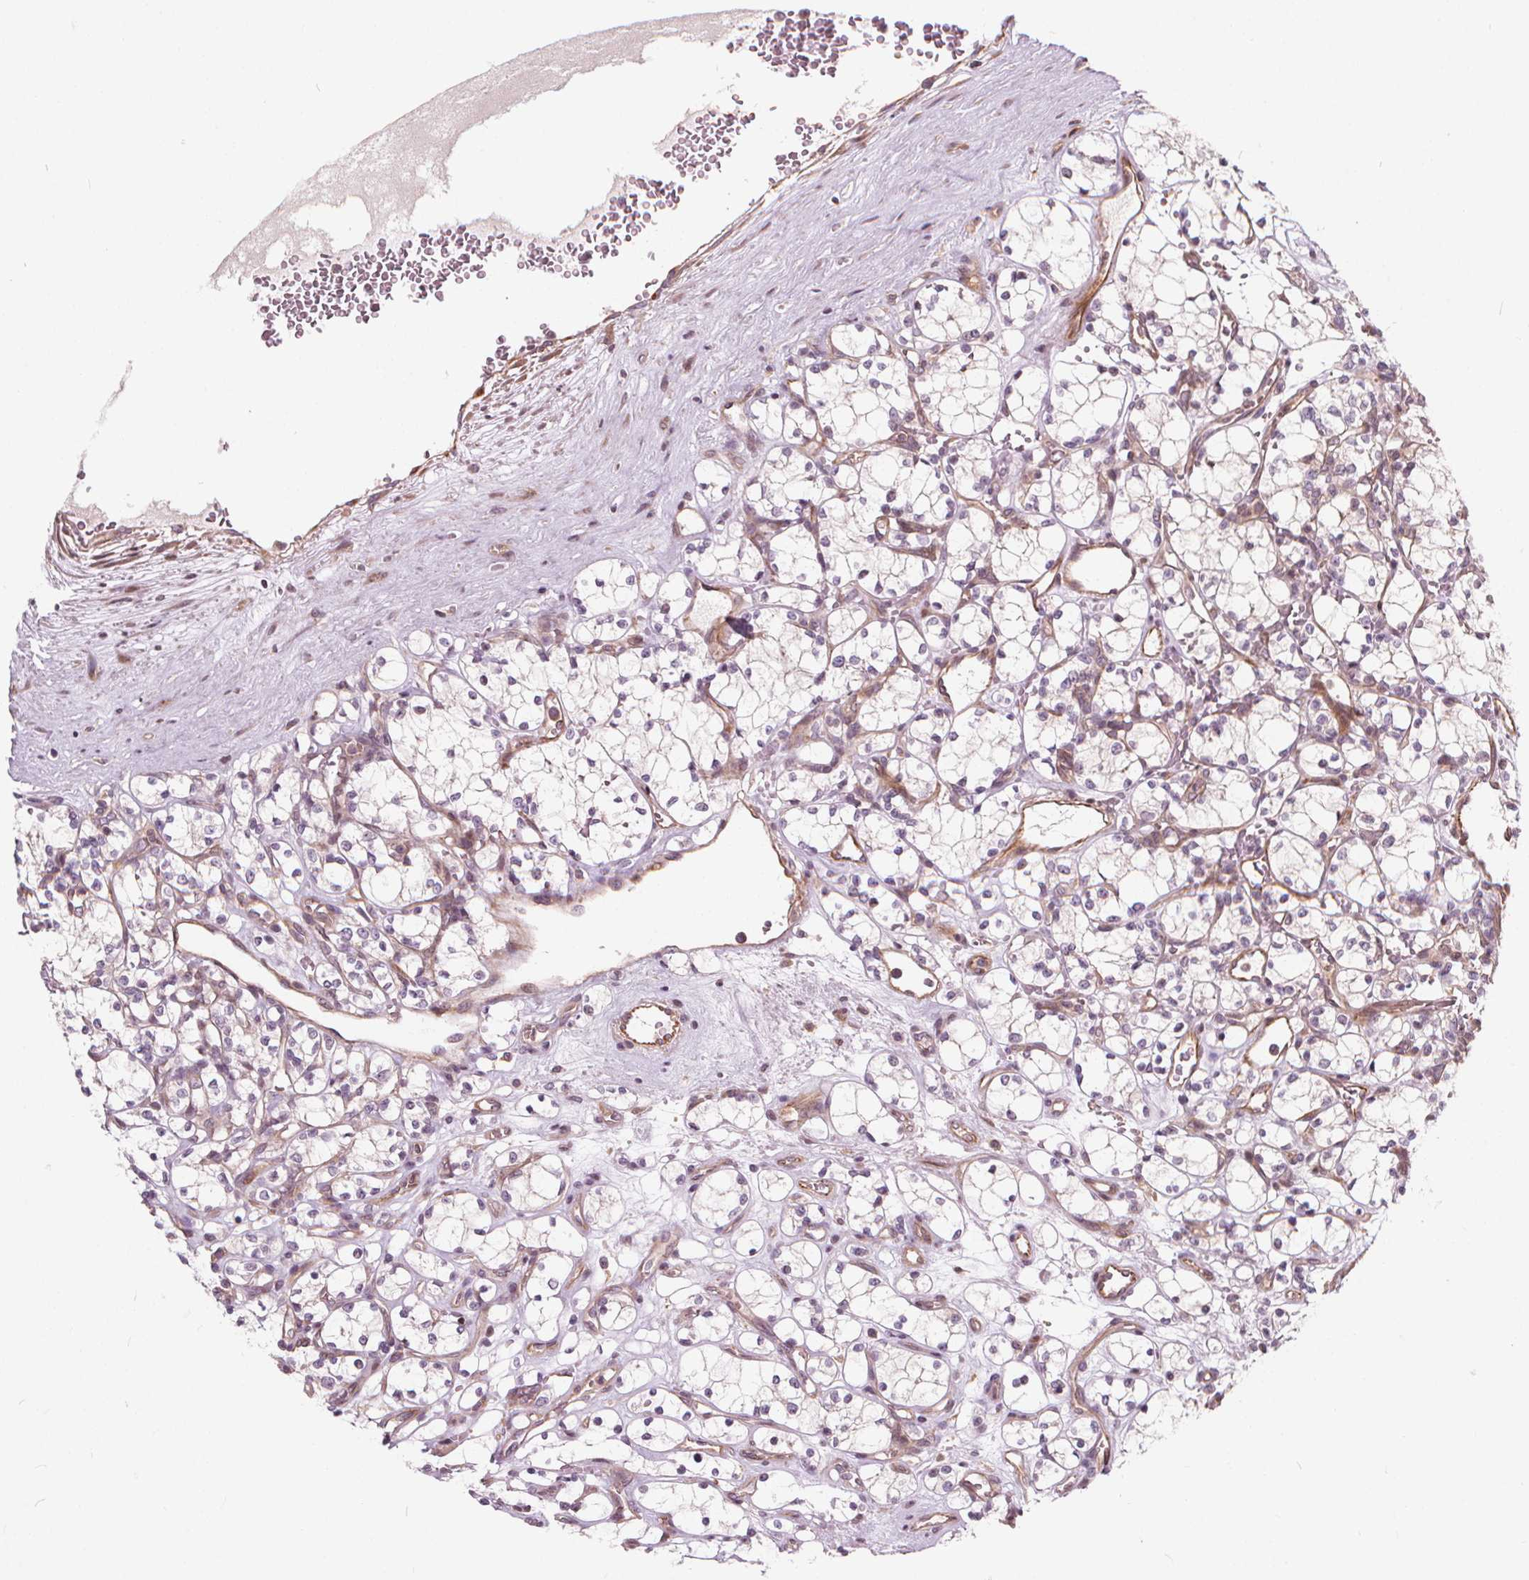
{"staining": {"intensity": "negative", "quantity": "none", "location": "none"}, "tissue": "renal cancer", "cell_type": "Tumor cells", "image_type": "cancer", "snomed": [{"axis": "morphology", "description": "Adenocarcinoma, NOS"}, {"axis": "topography", "description": "Kidney"}], "caption": "An image of human adenocarcinoma (renal) is negative for staining in tumor cells. The staining was performed using DAB (3,3'-diaminobenzidine) to visualize the protein expression in brown, while the nuclei were stained in blue with hematoxylin (Magnification: 20x).", "gene": "INPP5E", "patient": {"sex": "female", "age": 69}}